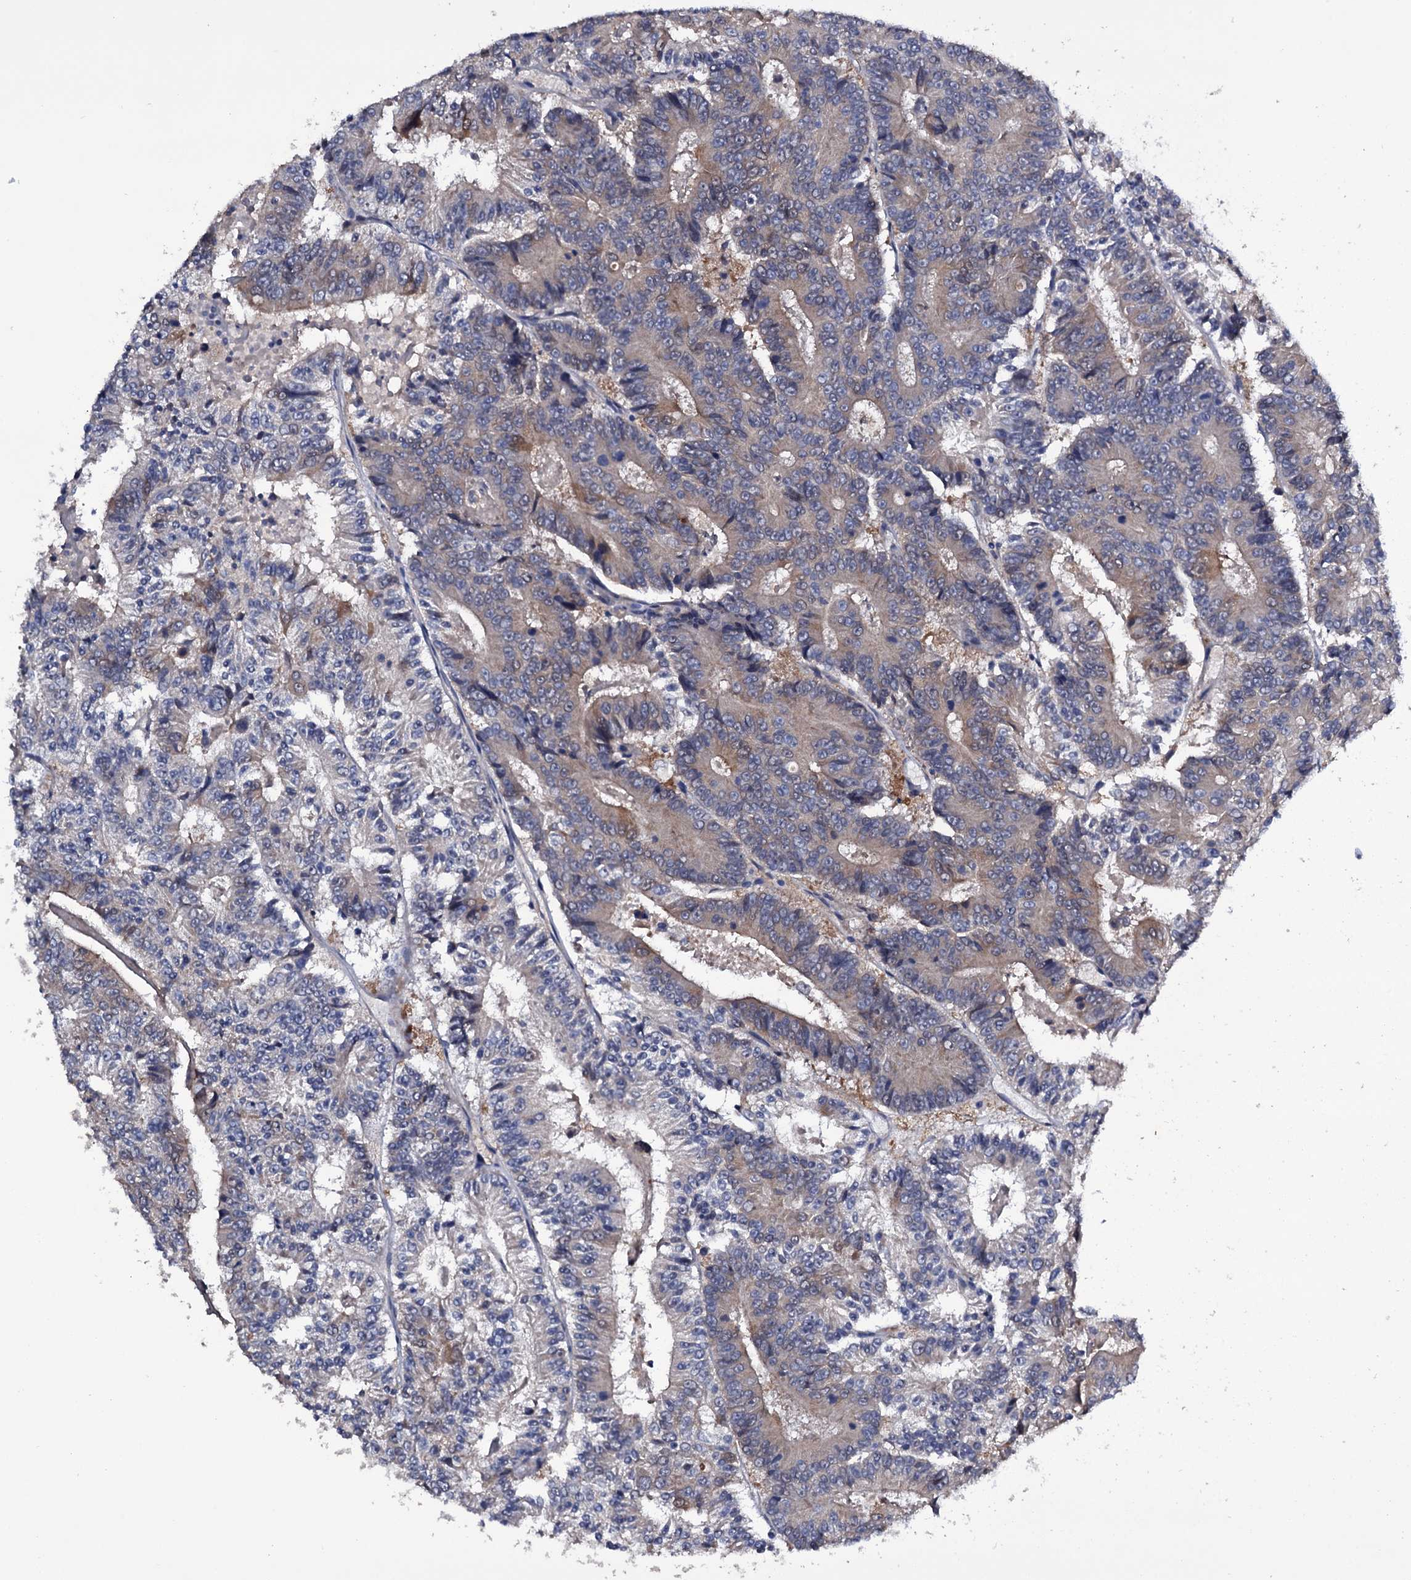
{"staining": {"intensity": "moderate", "quantity": "<25%", "location": "cytoplasmic/membranous"}, "tissue": "colorectal cancer", "cell_type": "Tumor cells", "image_type": "cancer", "snomed": [{"axis": "morphology", "description": "Adenocarcinoma, NOS"}, {"axis": "topography", "description": "Colon"}], "caption": "Protein expression analysis of human colorectal adenocarcinoma reveals moderate cytoplasmic/membranous expression in approximately <25% of tumor cells.", "gene": "BCL2L14", "patient": {"sex": "male", "age": 83}}